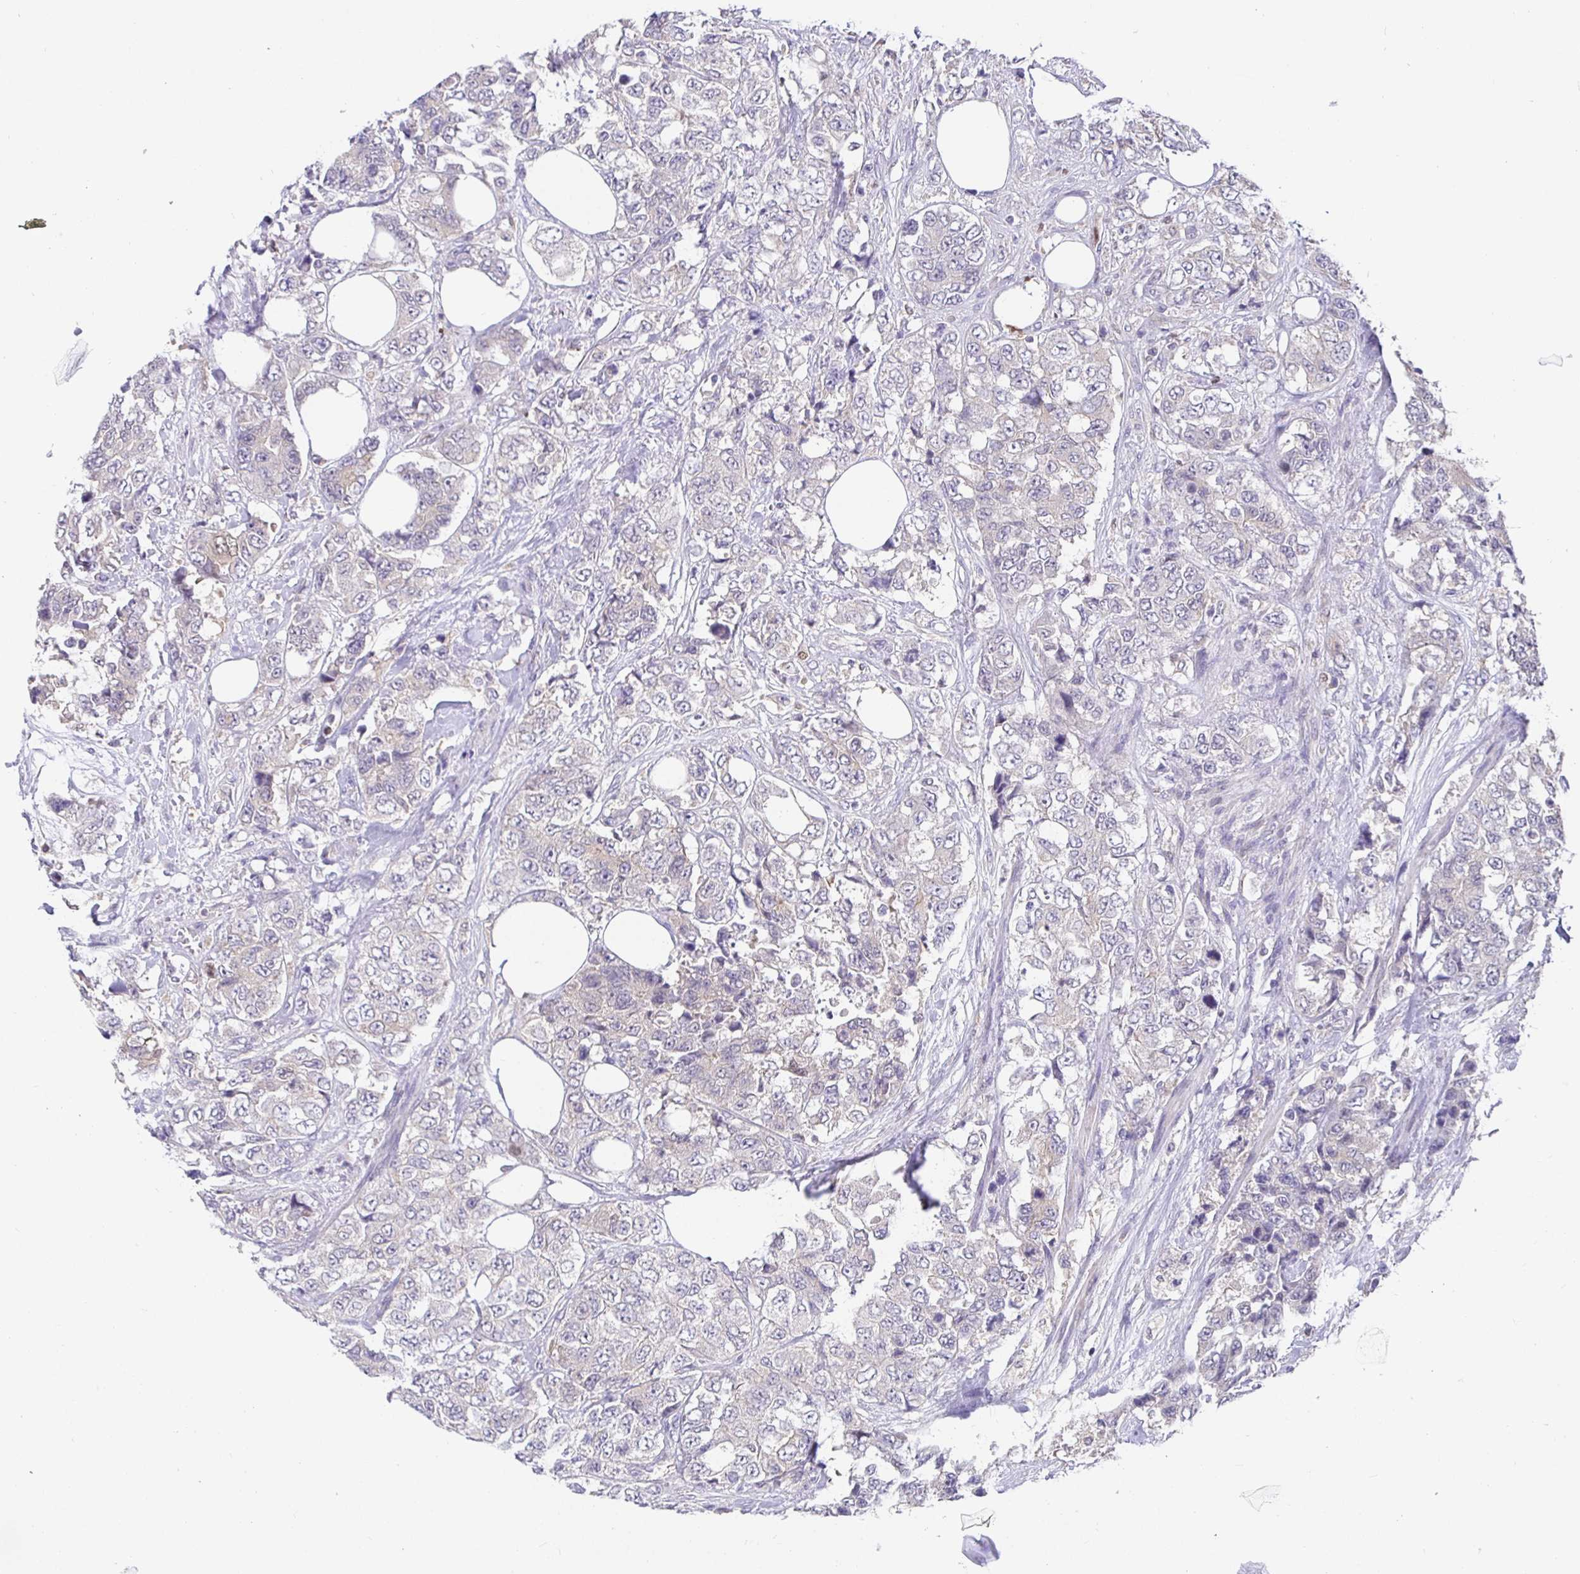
{"staining": {"intensity": "negative", "quantity": "none", "location": "none"}, "tissue": "urothelial cancer", "cell_type": "Tumor cells", "image_type": "cancer", "snomed": [{"axis": "morphology", "description": "Urothelial carcinoma, High grade"}, {"axis": "topography", "description": "Urinary bladder"}], "caption": "Immunohistochemistry photomicrograph of neoplastic tissue: human urothelial cancer stained with DAB (3,3'-diaminobenzidine) reveals no significant protein expression in tumor cells.", "gene": "SATB1", "patient": {"sex": "female", "age": 78}}